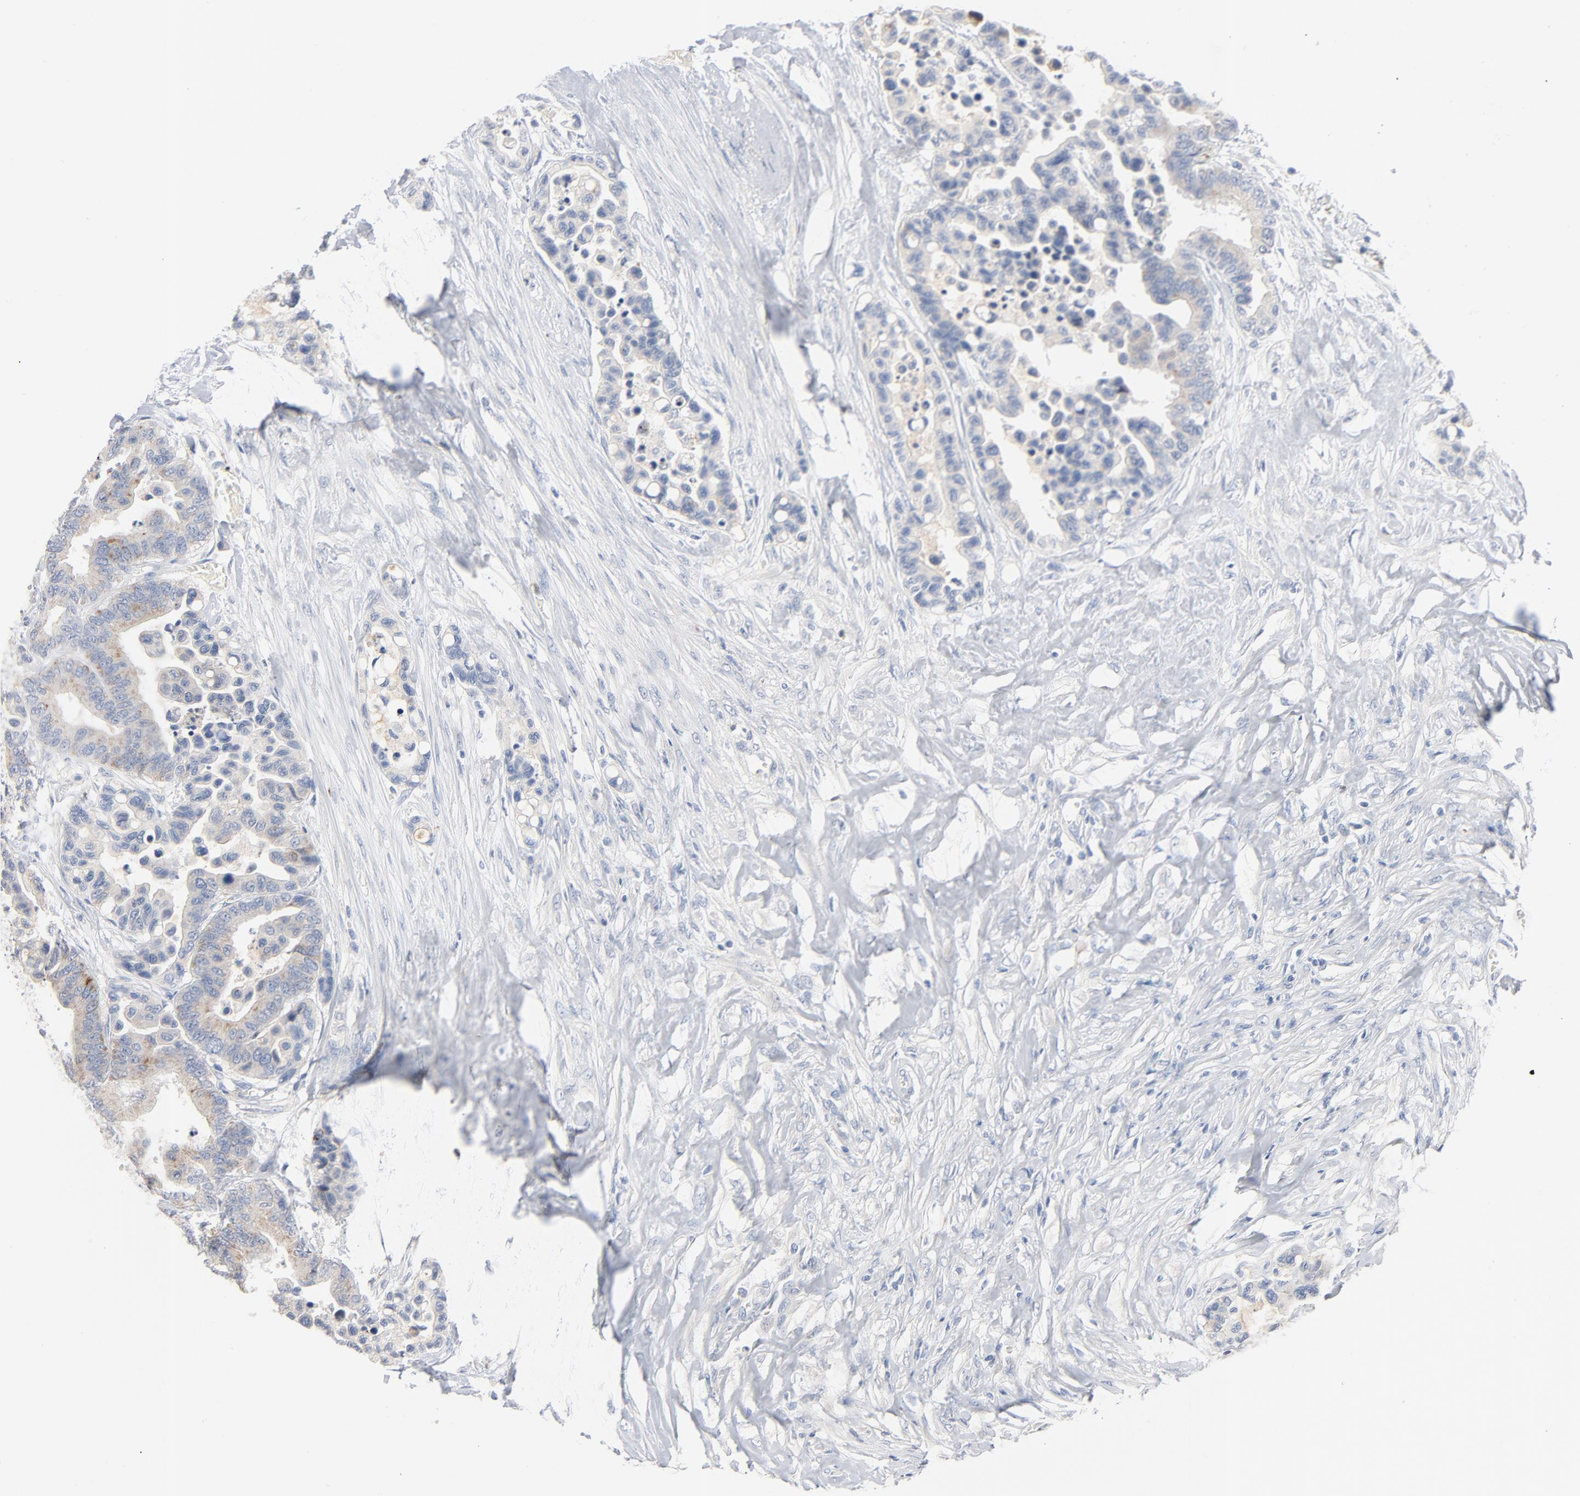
{"staining": {"intensity": "weak", "quantity": "<25%", "location": "cytoplasmic/membranous"}, "tissue": "colorectal cancer", "cell_type": "Tumor cells", "image_type": "cancer", "snomed": [{"axis": "morphology", "description": "Adenocarcinoma, NOS"}, {"axis": "topography", "description": "Colon"}], "caption": "Immunohistochemical staining of human colorectal adenocarcinoma reveals no significant expression in tumor cells.", "gene": "IFT43", "patient": {"sex": "male", "age": 82}}